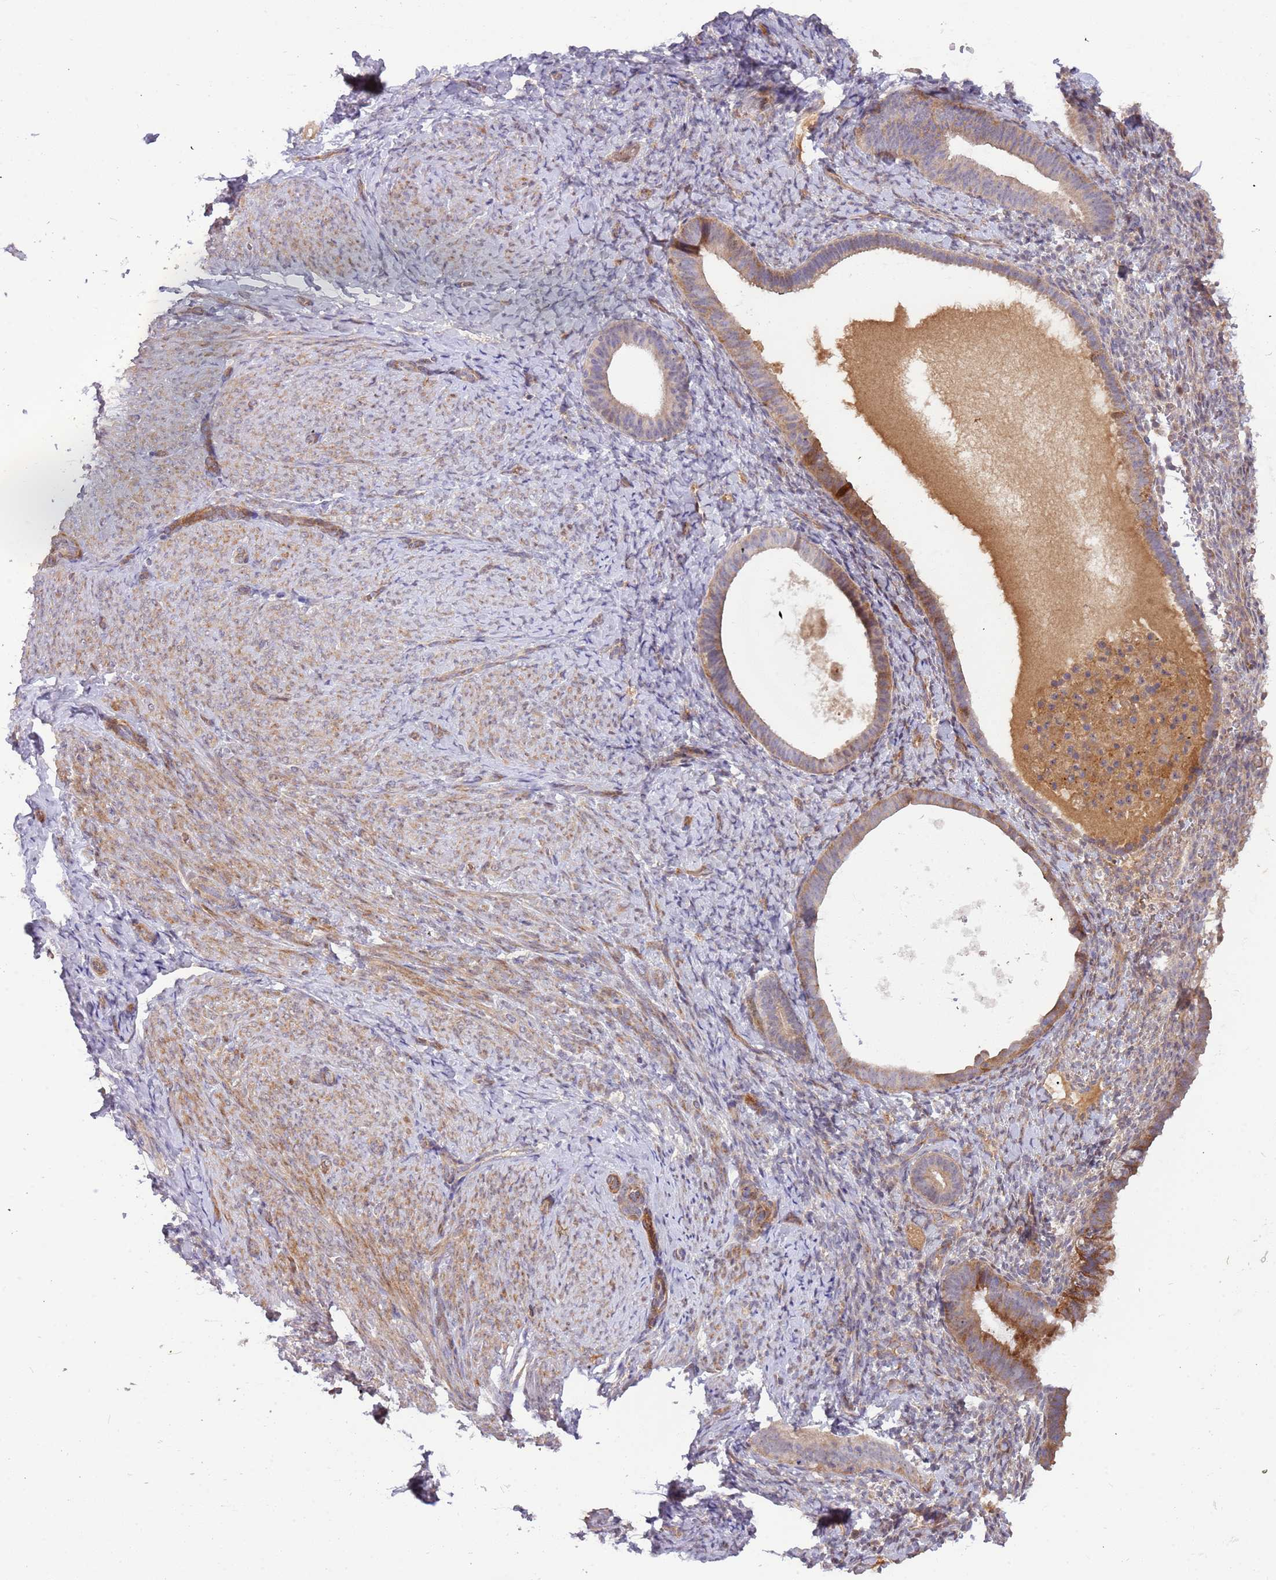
{"staining": {"intensity": "weak", "quantity": "25%-75%", "location": "cytoplasmic/membranous"}, "tissue": "endometrium", "cell_type": "Cells in endometrial stroma", "image_type": "normal", "snomed": [{"axis": "morphology", "description": "Normal tissue, NOS"}, {"axis": "topography", "description": "Endometrium"}], "caption": "About 25%-75% of cells in endometrial stroma in normal human endometrium show weak cytoplasmic/membranous protein positivity as visualized by brown immunohistochemical staining.", "gene": "TRAPPC6B", "patient": {"sex": "female", "age": 65}}